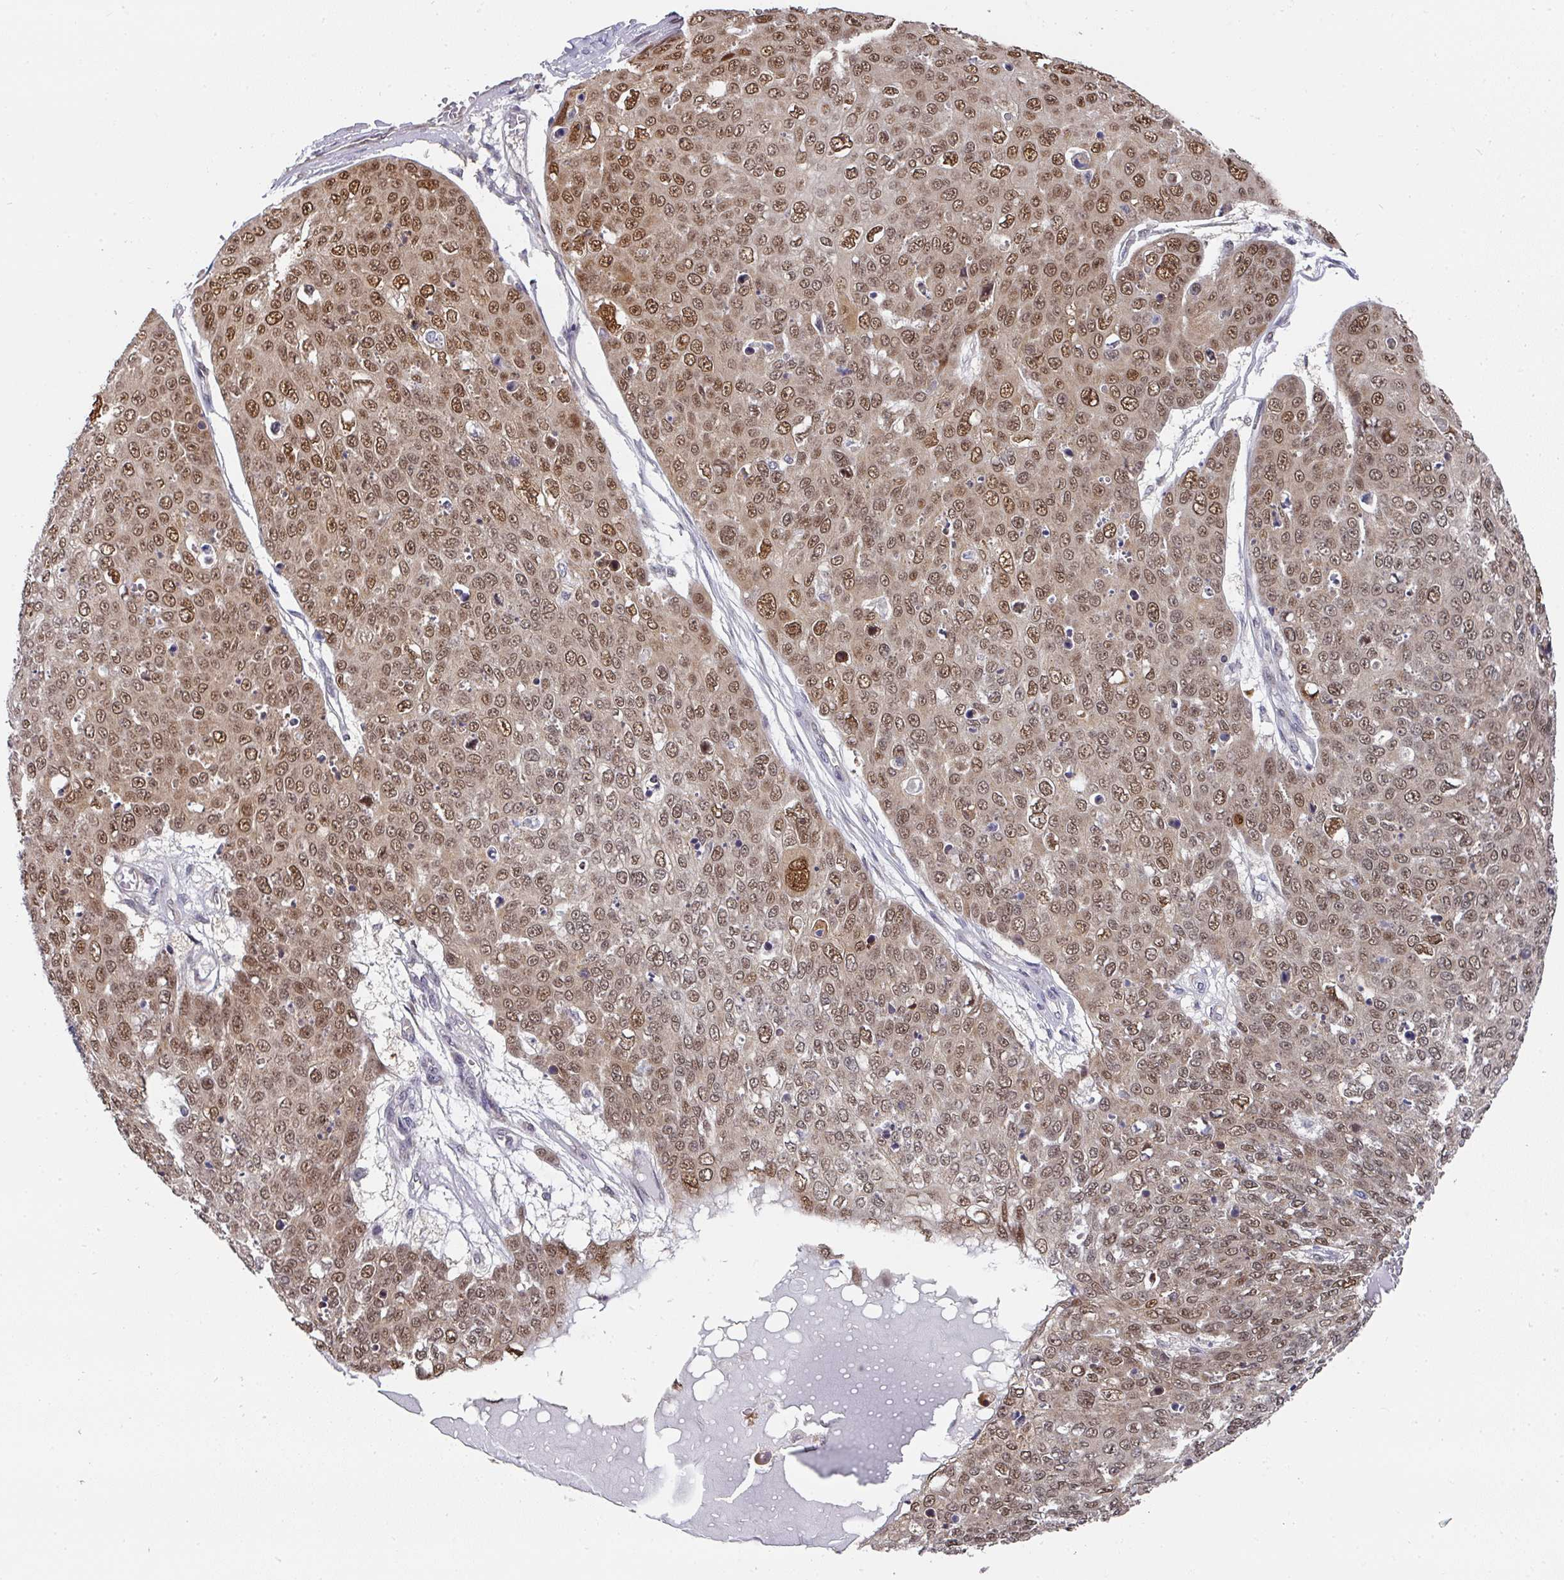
{"staining": {"intensity": "moderate", "quantity": ">75%", "location": "nuclear"}, "tissue": "skin cancer", "cell_type": "Tumor cells", "image_type": "cancer", "snomed": [{"axis": "morphology", "description": "Squamous cell carcinoma, NOS"}, {"axis": "topography", "description": "Skin"}], "caption": "IHC photomicrograph of neoplastic tissue: human skin cancer (squamous cell carcinoma) stained using IHC shows medium levels of moderate protein expression localized specifically in the nuclear of tumor cells, appearing as a nuclear brown color.", "gene": "C18orf25", "patient": {"sex": "male", "age": 71}}